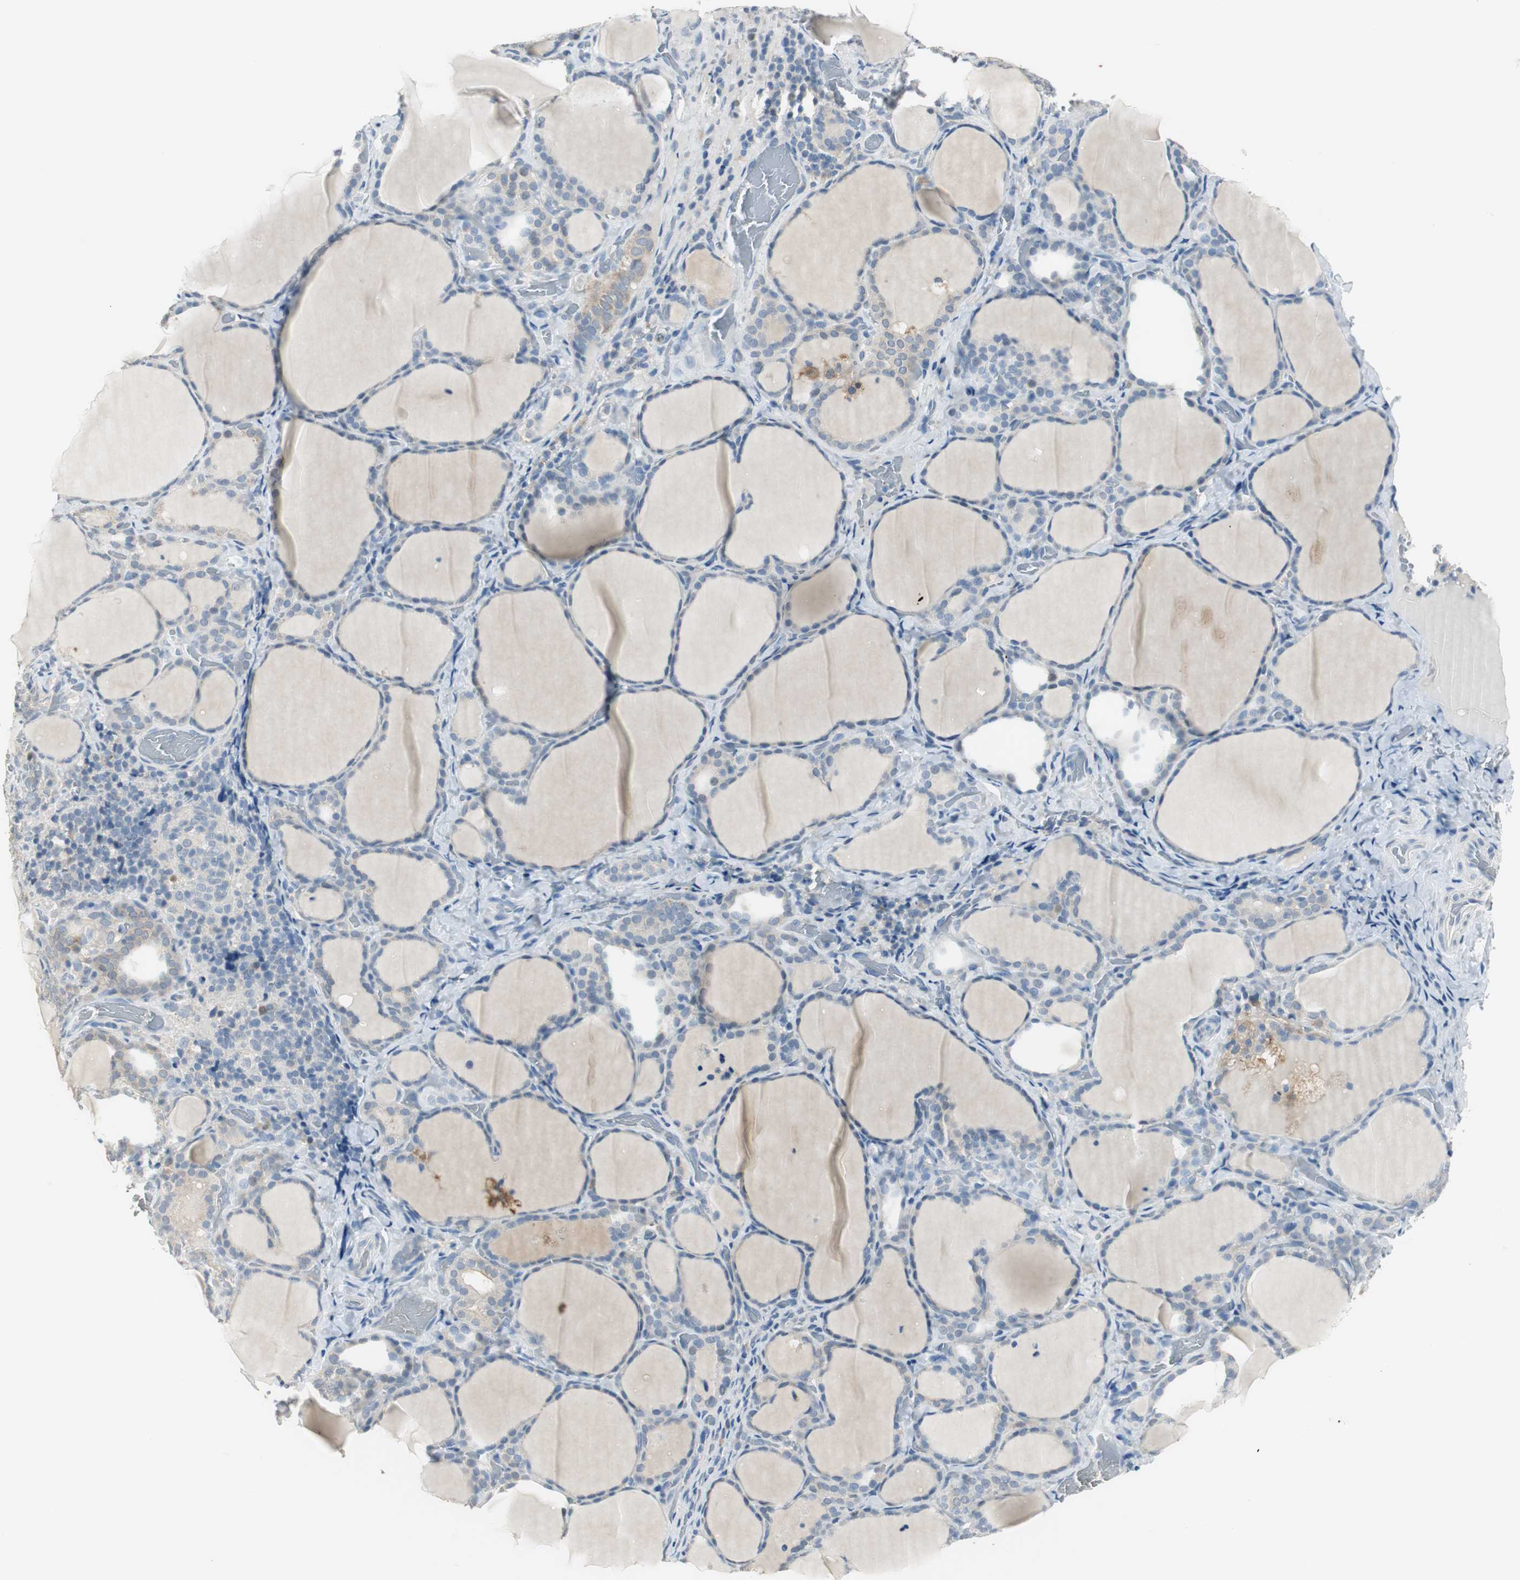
{"staining": {"intensity": "weak", "quantity": "25%-75%", "location": "cytoplasmic/membranous"}, "tissue": "thyroid cancer", "cell_type": "Tumor cells", "image_type": "cancer", "snomed": [{"axis": "morphology", "description": "Papillary adenocarcinoma, NOS"}, {"axis": "topography", "description": "Thyroid gland"}], "caption": "Immunohistochemical staining of human thyroid cancer (papillary adenocarcinoma) reveals low levels of weak cytoplasmic/membranous positivity in about 25%-75% of tumor cells. Nuclei are stained in blue.", "gene": "MSTO1", "patient": {"sex": "female", "age": 30}}